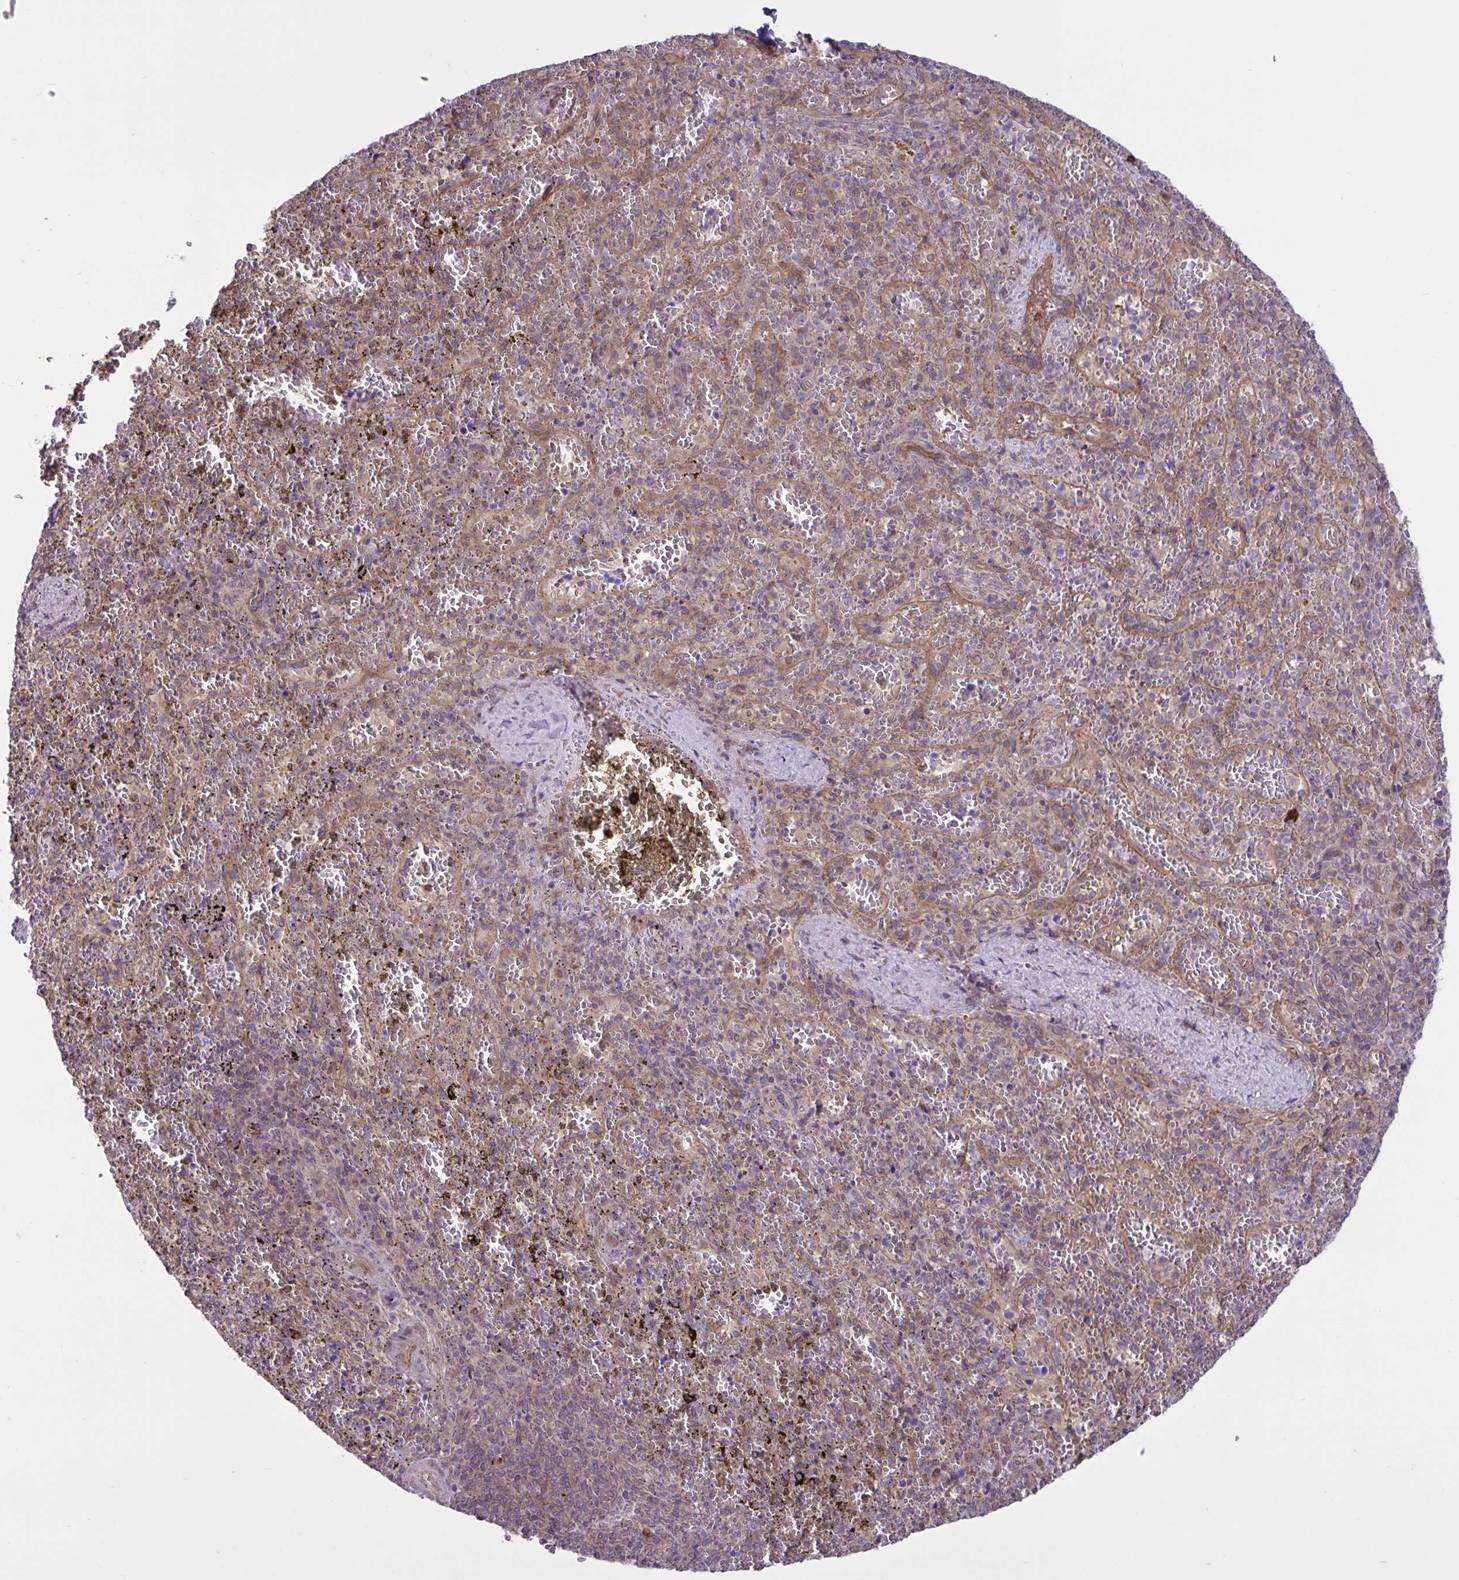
{"staining": {"intensity": "weak", "quantity": "<25%", "location": "cytoplasmic/membranous"}, "tissue": "spleen", "cell_type": "Cells in red pulp", "image_type": "normal", "snomed": [{"axis": "morphology", "description": "Normal tissue, NOS"}, {"axis": "topography", "description": "Spleen"}], "caption": "High power microscopy photomicrograph of an IHC histopathology image of normal spleen, revealing no significant staining in cells in red pulp. (DAB IHC, high magnification).", "gene": "GLTP", "patient": {"sex": "female", "age": 50}}